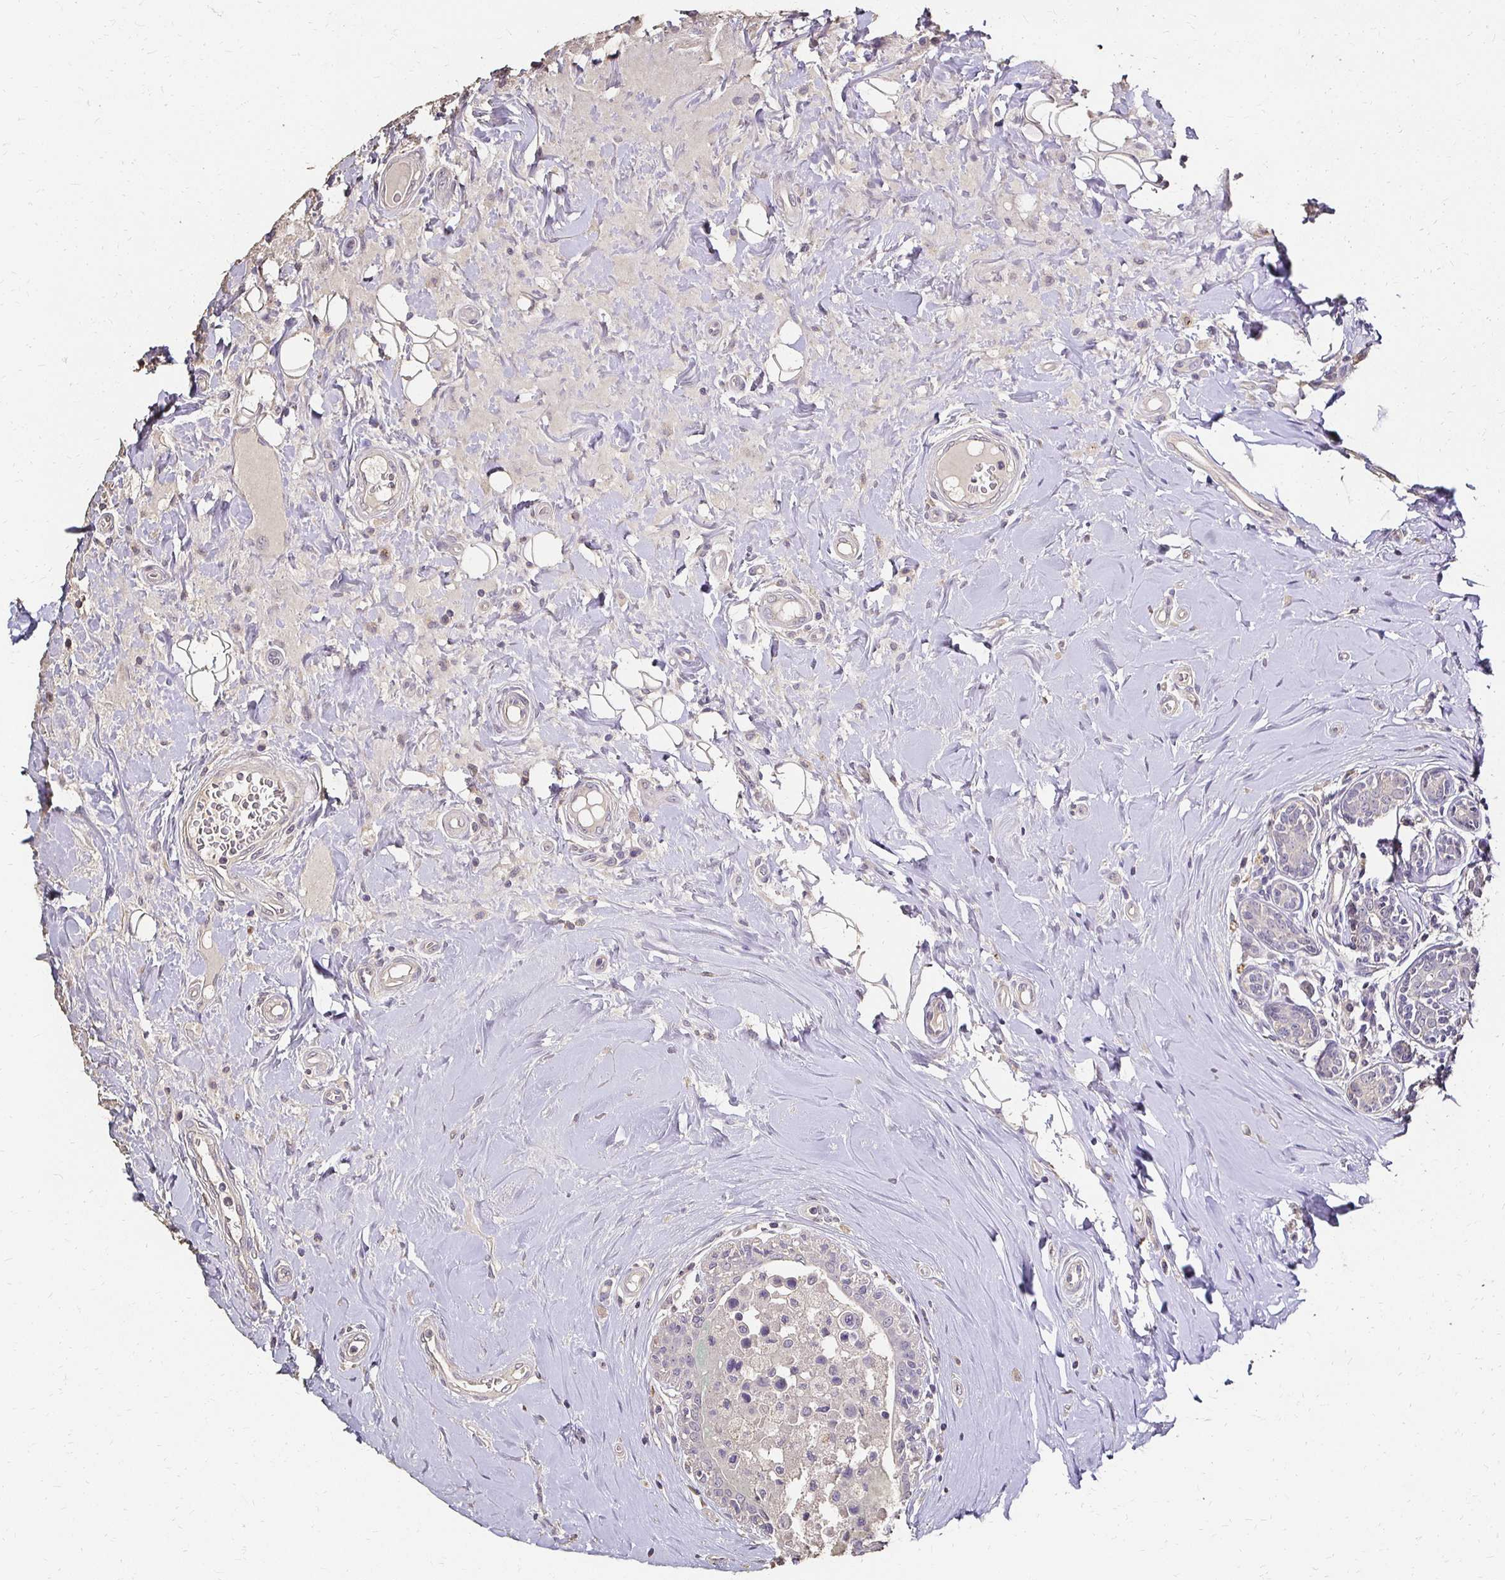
{"staining": {"intensity": "negative", "quantity": "none", "location": "none"}, "tissue": "breast cancer", "cell_type": "Tumor cells", "image_type": "cancer", "snomed": [{"axis": "morphology", "description": "Duct carcinoma"}, {"axis": "topography", "description": "Breast"}], "caption": "Tumor cells are negative for brown protein staining in breast intraductal carcinoma.", "gene": "UGT1A6", "patient": {"sex": "female", "age": 24}}